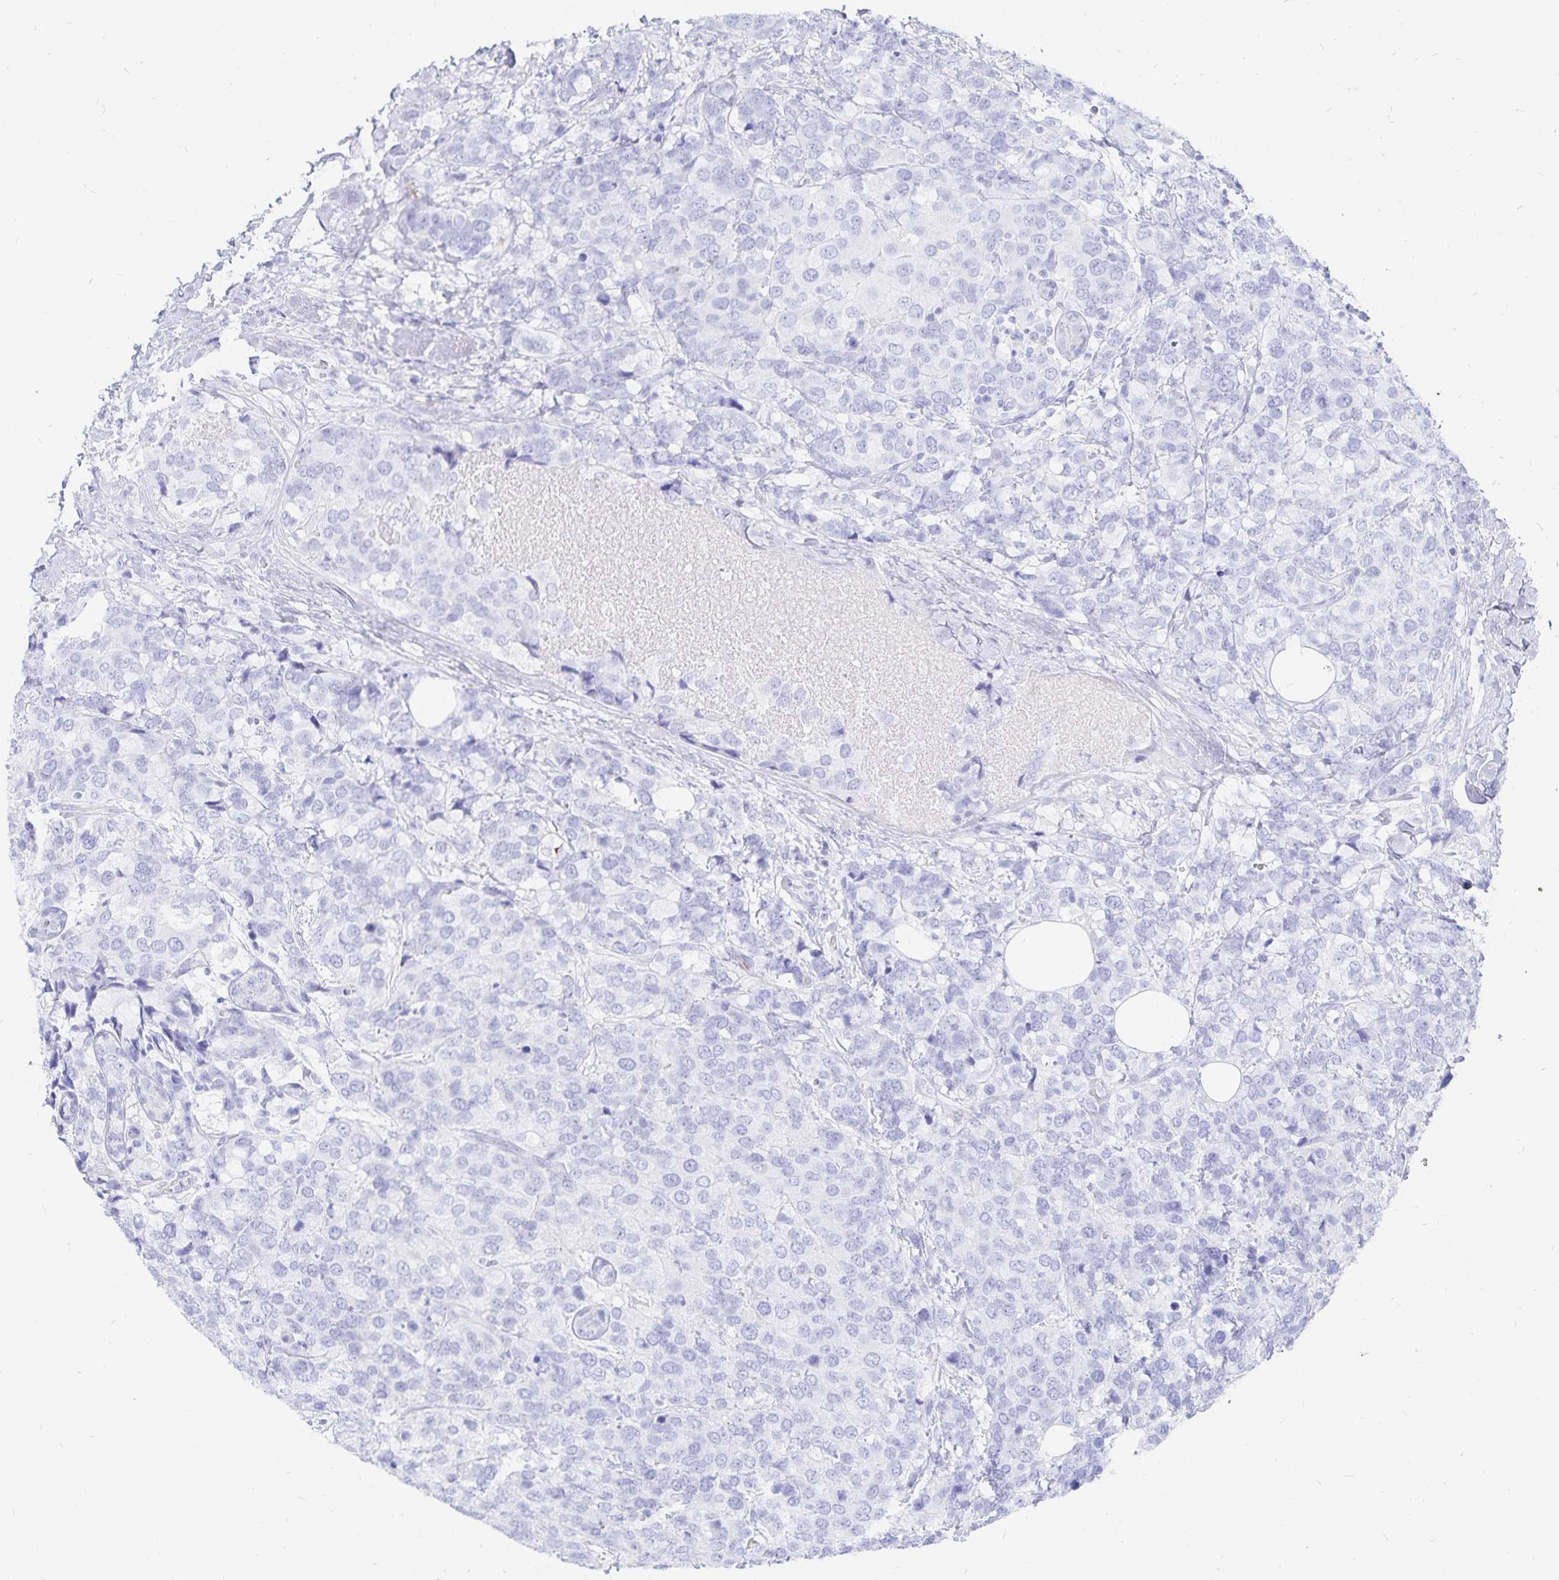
{"staining": {"intensity": "negative", "quantity": "none", "location": "none"}, "tissue": "breast cancer", "cell_type": "Tumor cells", "image_type": "cancer", "snomed": [{"axis": "morphology", "description": "Lobular carcinoma"}, {"axis": "topography", "description": "Breast"}], "caption": "This is a micrograph of IHC staining of breast lobular carcinoma, which shows no staining in tumor cells.", "gene": "INSL5", "patient": {"sex": "female", "age": 59}}